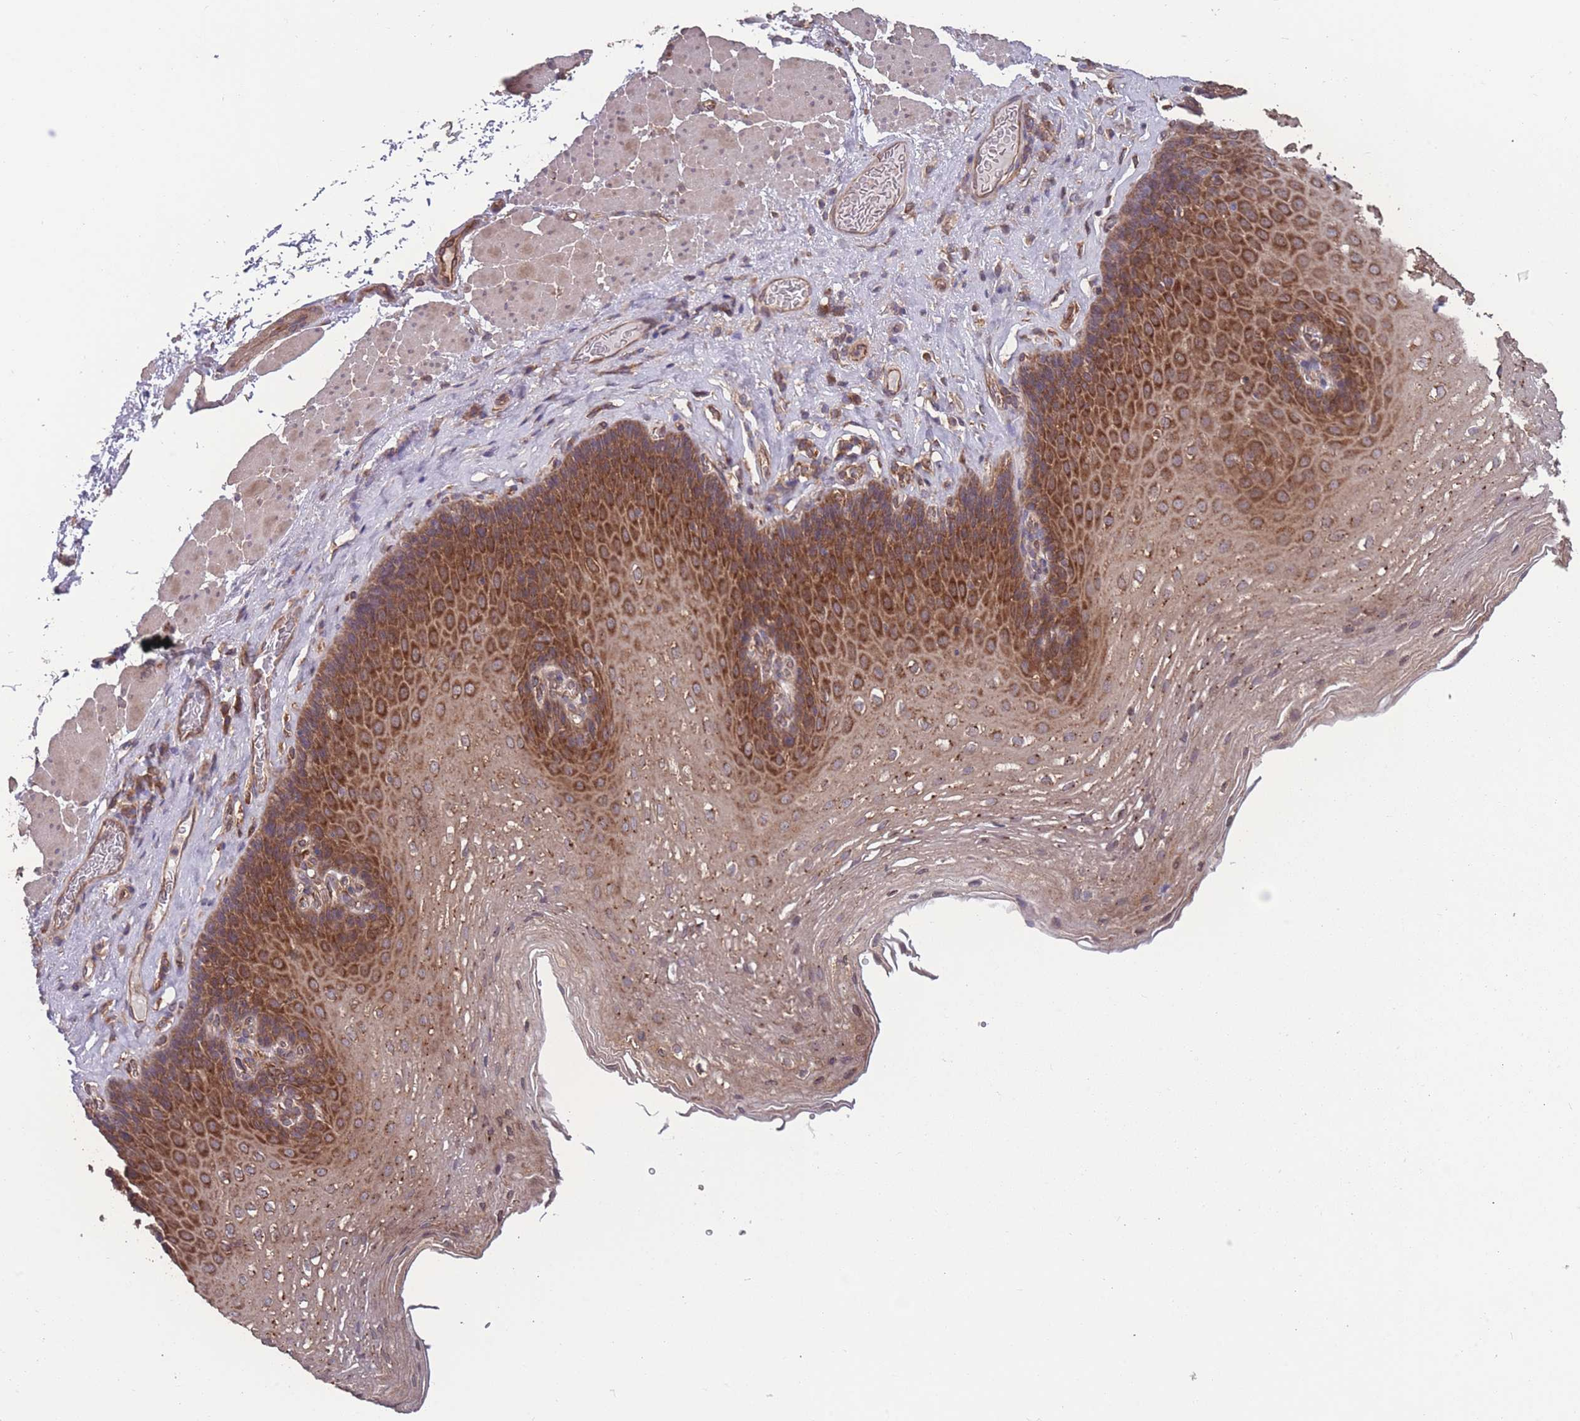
{"staining": {"intensity": "moderate", "quantity": ">75%", "location": "cytoplasmic/membranous"}, "tissue": "esophagus", "cell_type": "Squamous epithelial cells", "image_type": "normal", "snomed": [{"axis": "morphology", "description": "Normal tissue, NOS"}, {"axis": "topography", "description": "Esophagus"}], "caption": "A micrograph of human esophagus stained for a protein demonstrates moderate cytoplasmic/membranous brown staining in squamous epithelial cells. Nuclei are stained in blue.", "gene": "ZPR1", "patient": {"sex": "female", "age": 66}}